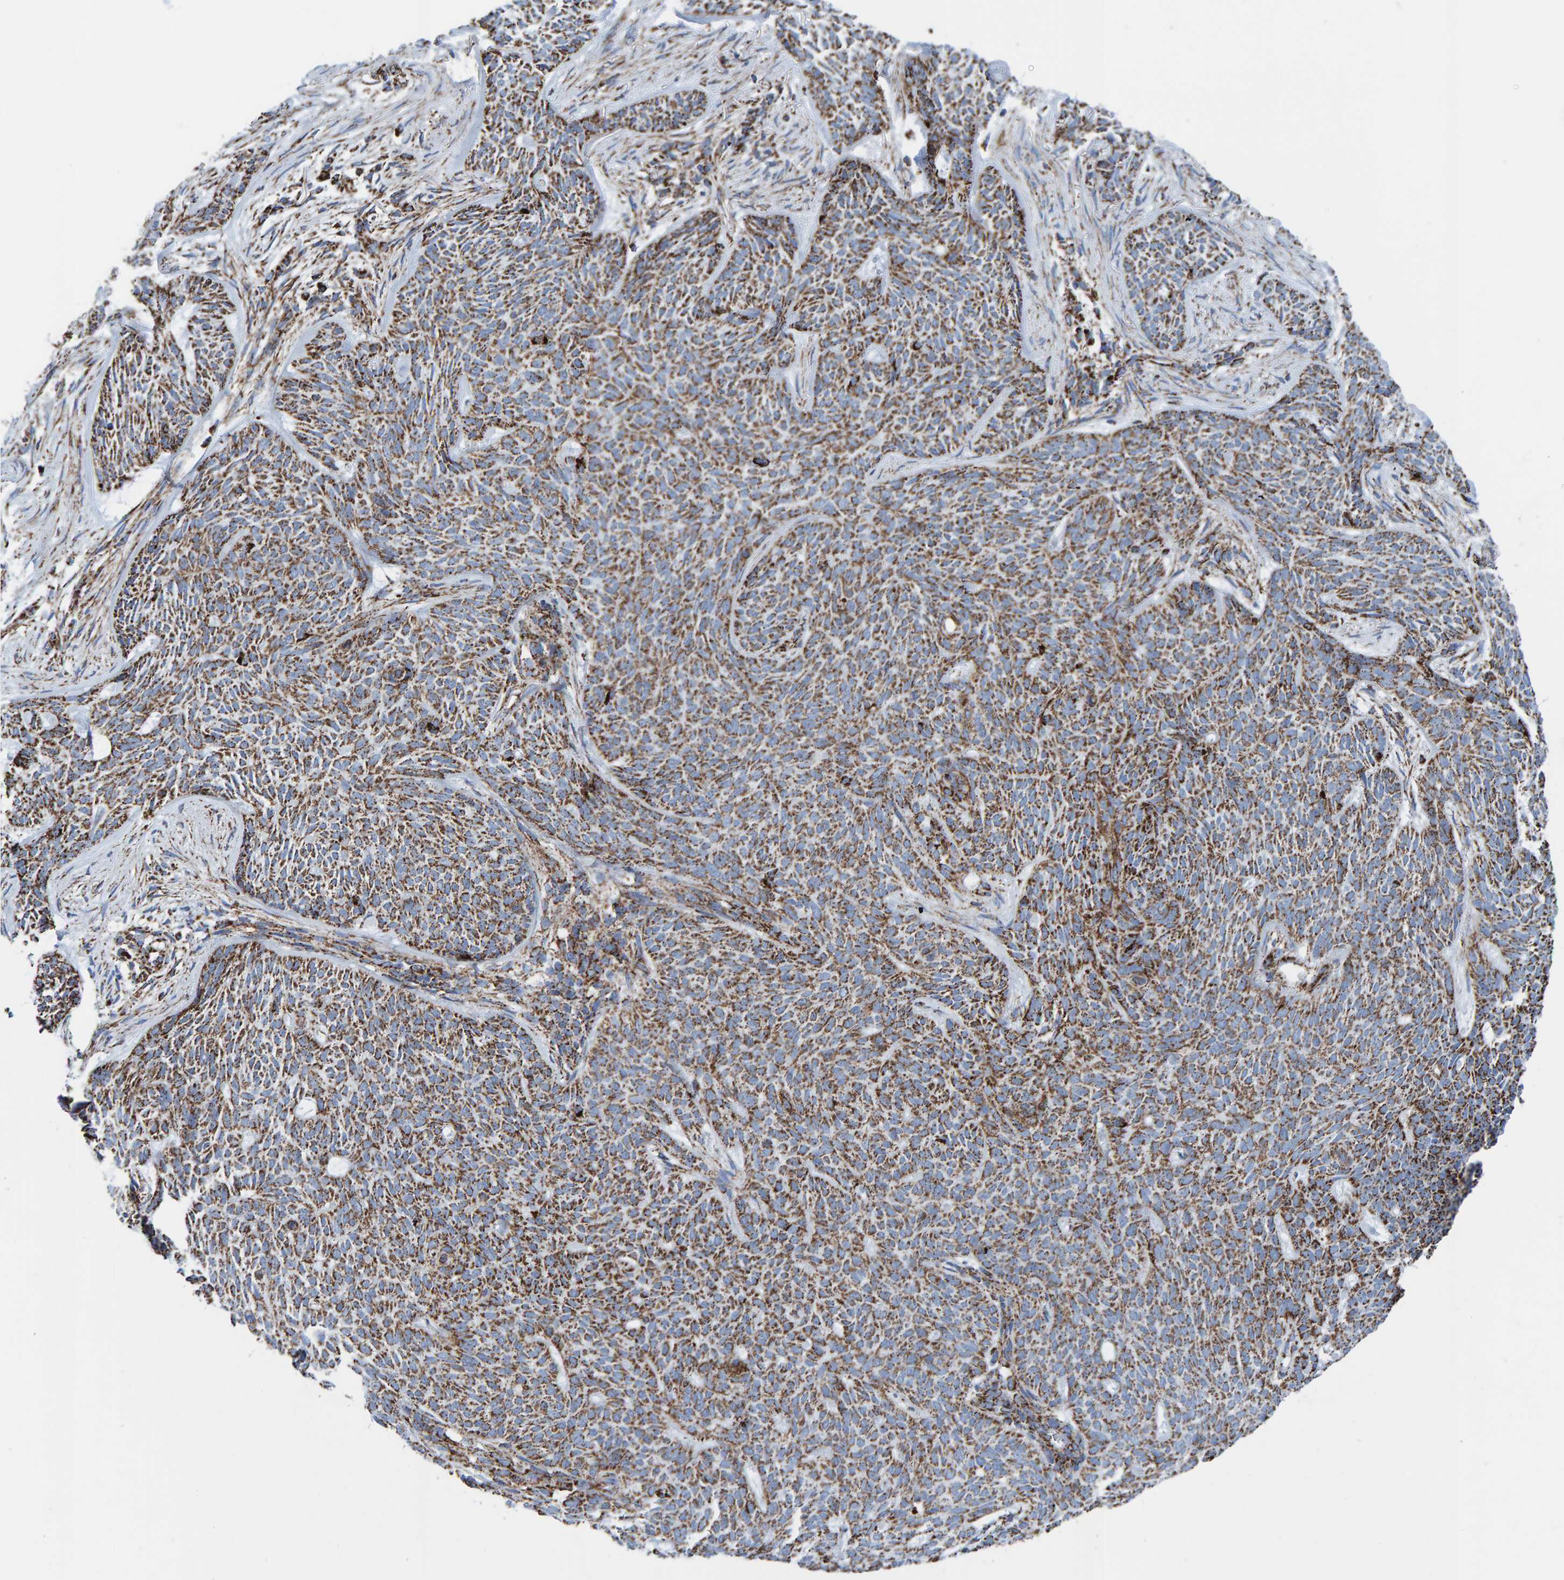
{"staining": {"intensity": "strong", "quantity": ">75%", "location": "cytoplasmic/membranous"}, "tissue": "skin cancer", "cell_type": "Tumor cells", "image_type": "cancer", "snomed": [{"axis": "morphology", "description": "Basal cell carcinoma"}, {"axis": "topography", "description": "Skin"}], "caption": "This is an image of immunohistochemistry staining of skin cancer (basal cell carcinoma), which shows strong positivity in the cytoplasmic/membranous of tumor cells.", "gene": "ENSG00000262660", "patient": {"sex": "female", "age": 59}}